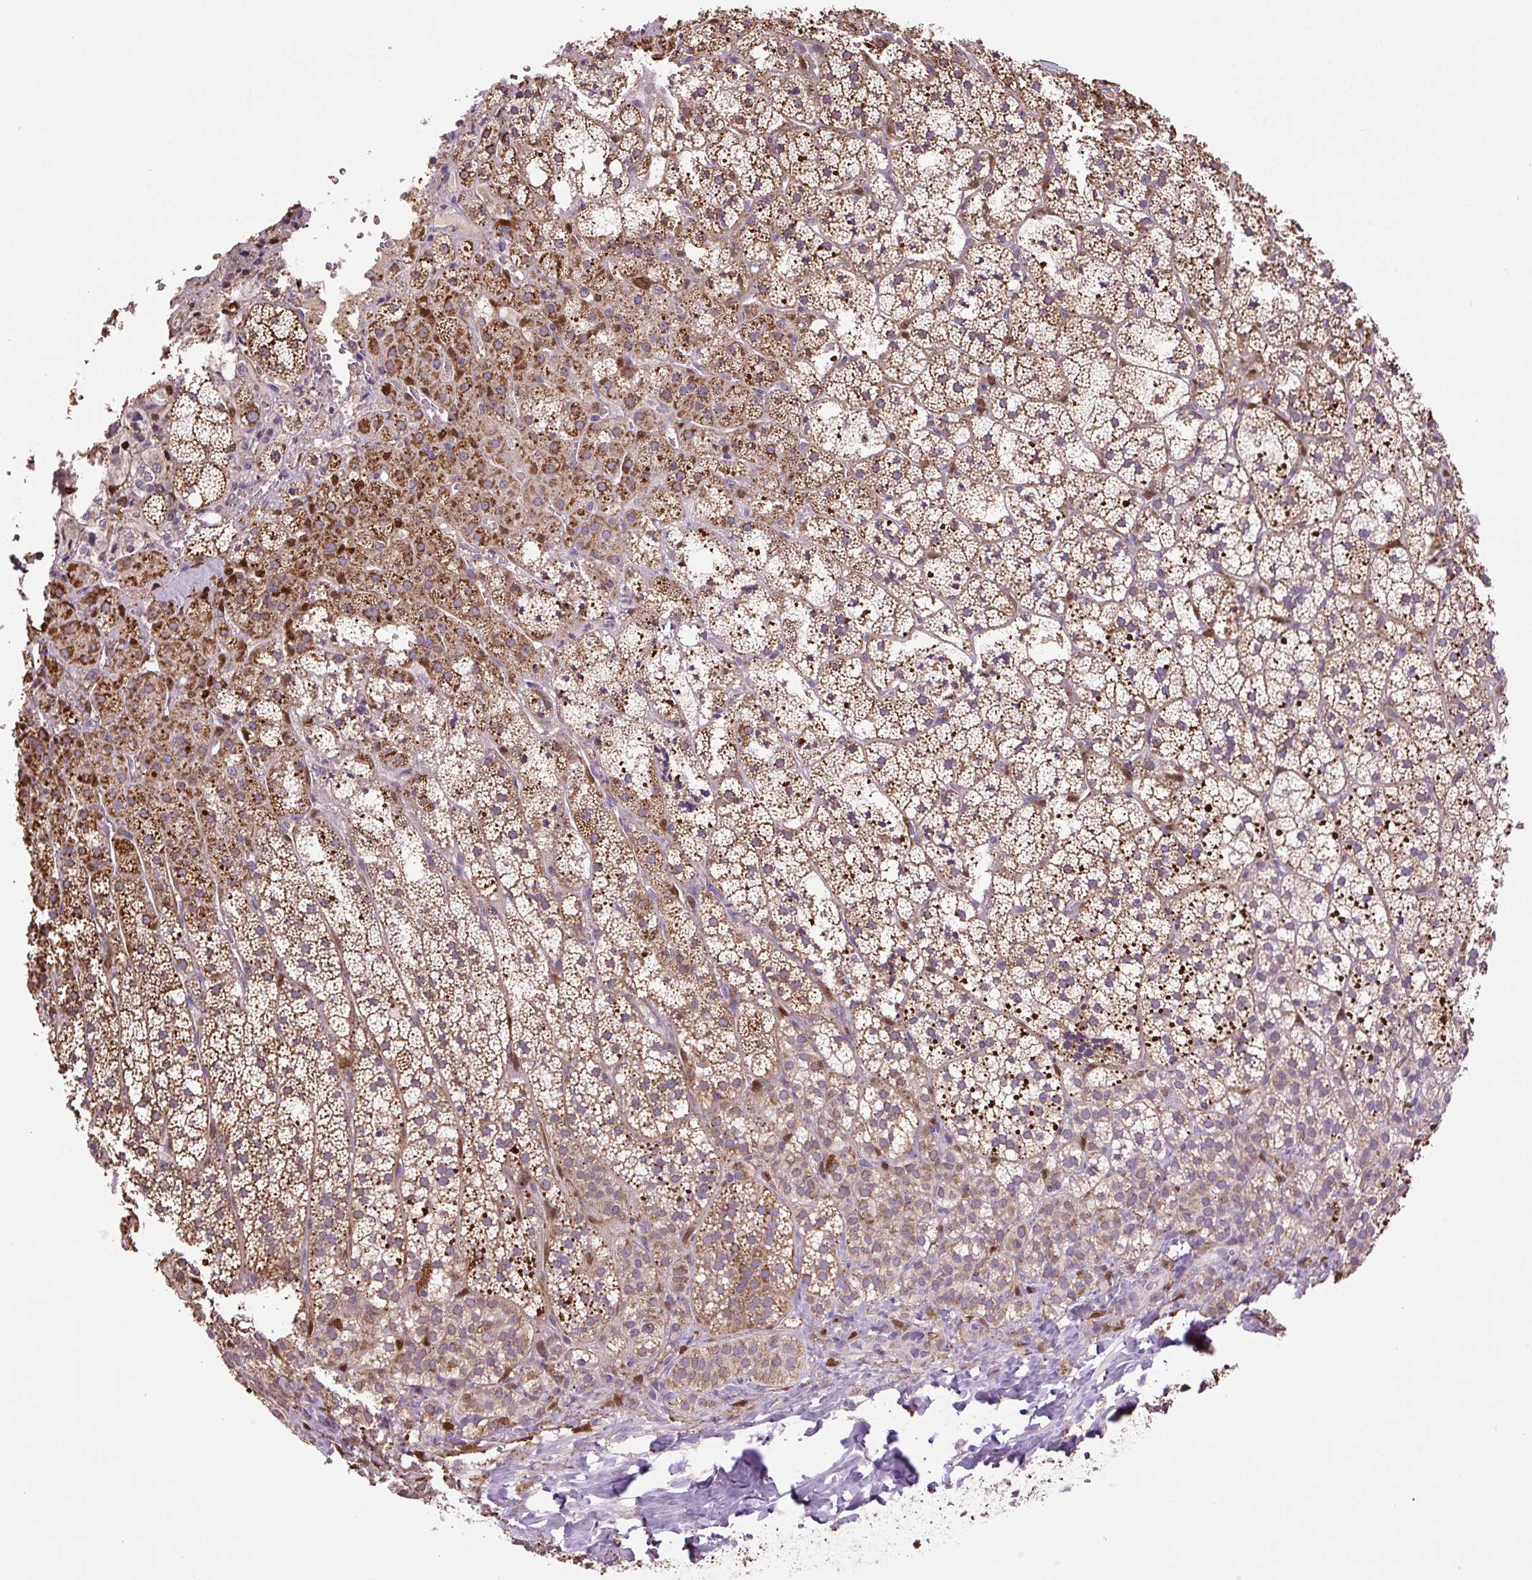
{"staining": {"intensity": "strong", "quantity": ">75%", "location": "cytoplasmic/membranous,nuclear"}, "tissue": "adrenal gland", "cell_type": "Glandular cells", "image_type": "normal", "snomed": [{"axis": "morphology", "description": "Normal tissue, NOS"}, {"axis": "topography", "description": "Adrenal gland"}], "caption": "High-magnification brightfield microscopy of benign adrenal gland stained with DAB (3,3'-diaminobenzidine) (brown) and counterstained with hematoxylin (blue). glandular cells exhibit strong cytoplasmic/membranous,nuclear positivity is appreciated in about>75% of cells. (DAB (3,3'-diaminobenzidine) = brown stain, brightfield microscopy at high magnification).", "gene": "SGF29", "patient": {"sex": "male", "age": 53}}